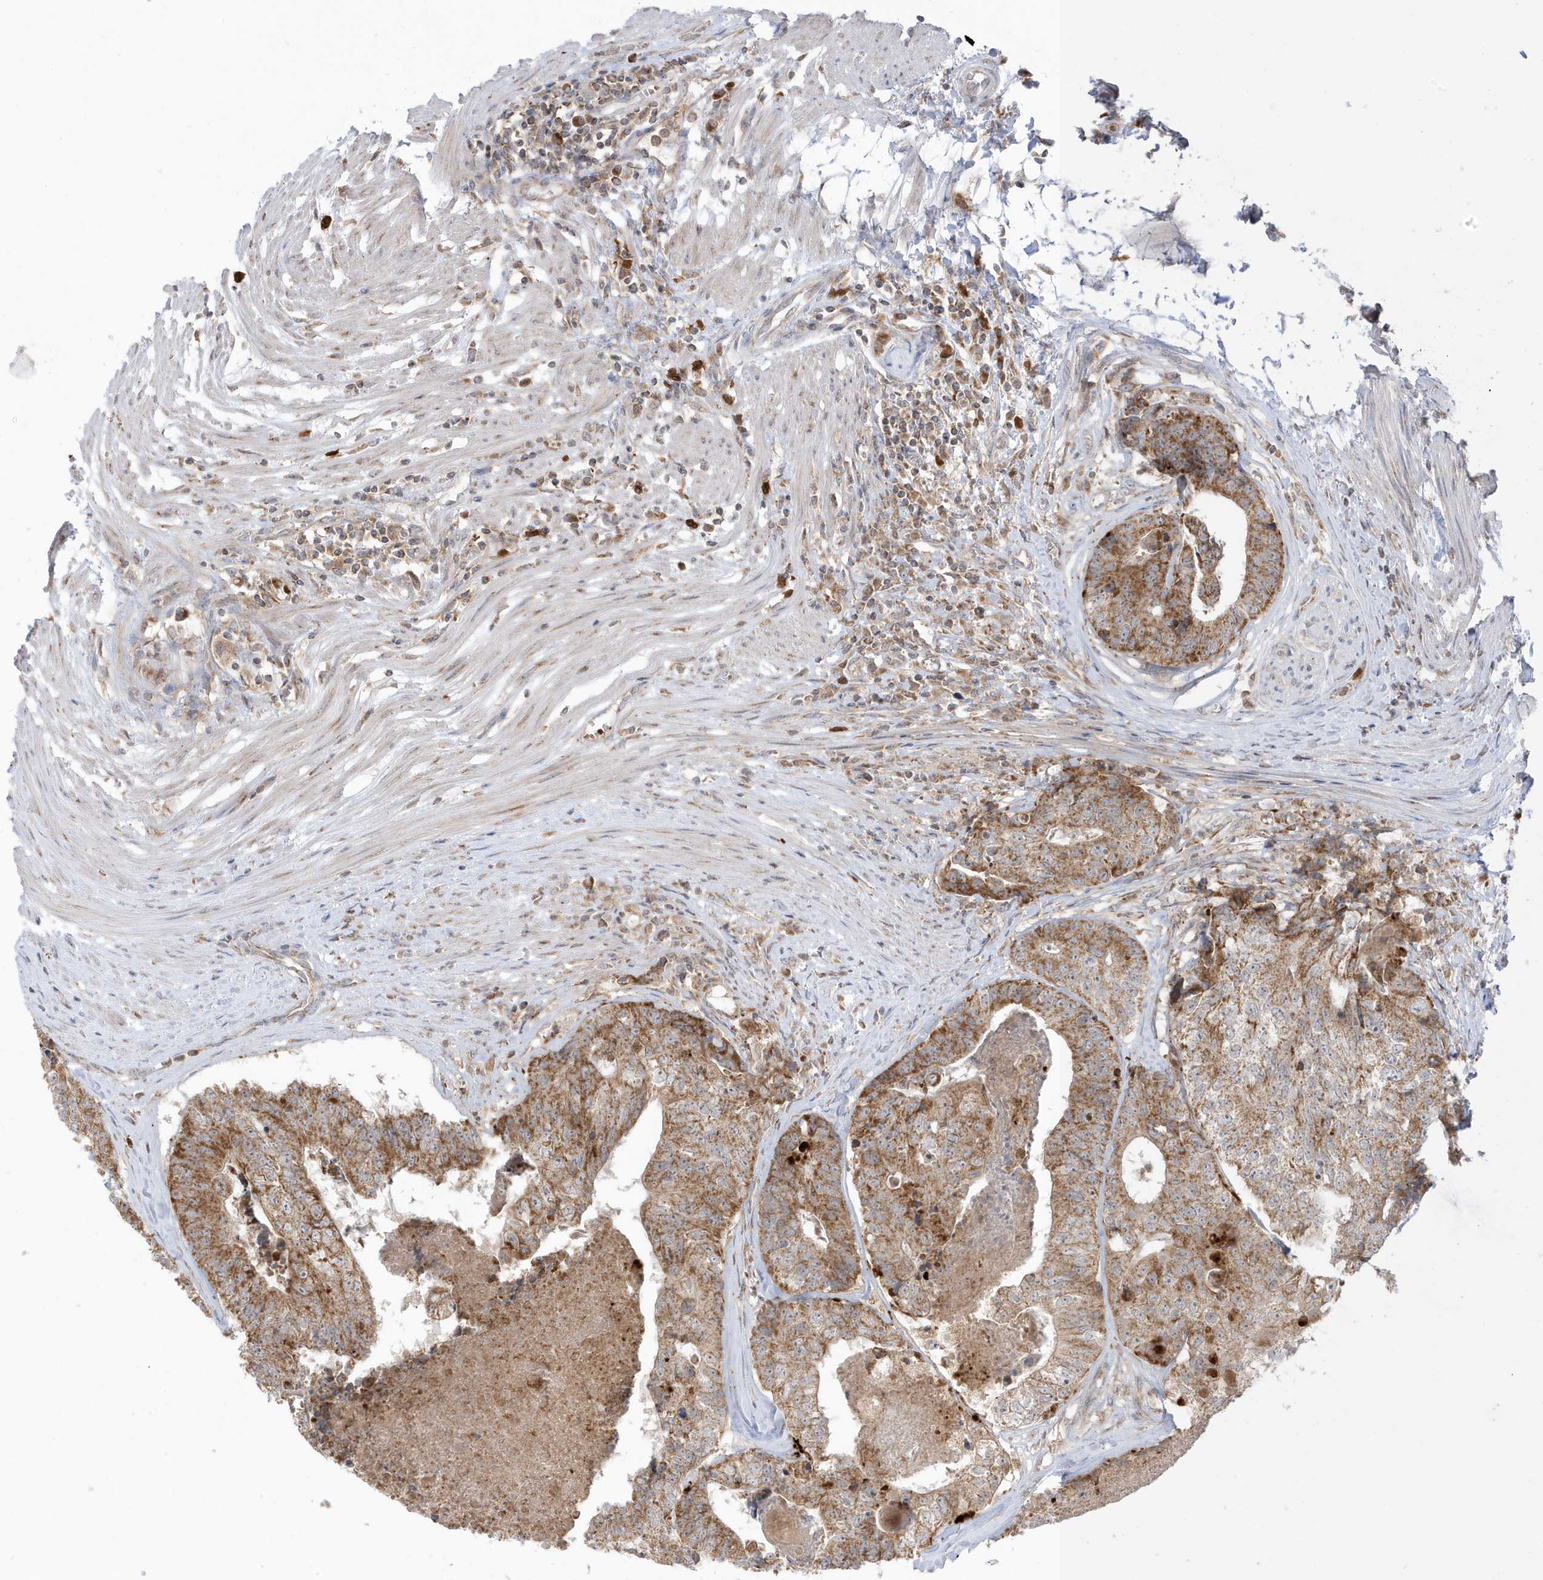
{"staining": {"intensity": "moderate", "quantity": ">75%", "location": "cytoplasmic/membranous"}, "tissue": "colorectal cancer", "cell_type": "Tumor cells", "image_type": "cancer", "snomed": [{"axis": "morphology", "description": "Adenocarcinoma, NOS"}, {"axis": "topography", "description": "Colon"}], "caption": "Immunohistochemistry of colorectal cancer shows medium levels of moderate cytoplasmic/membranous positivity in about >75% of tumor cells.", "gene": "NPPC", "patient": {"sex": "female", "age": 67}}